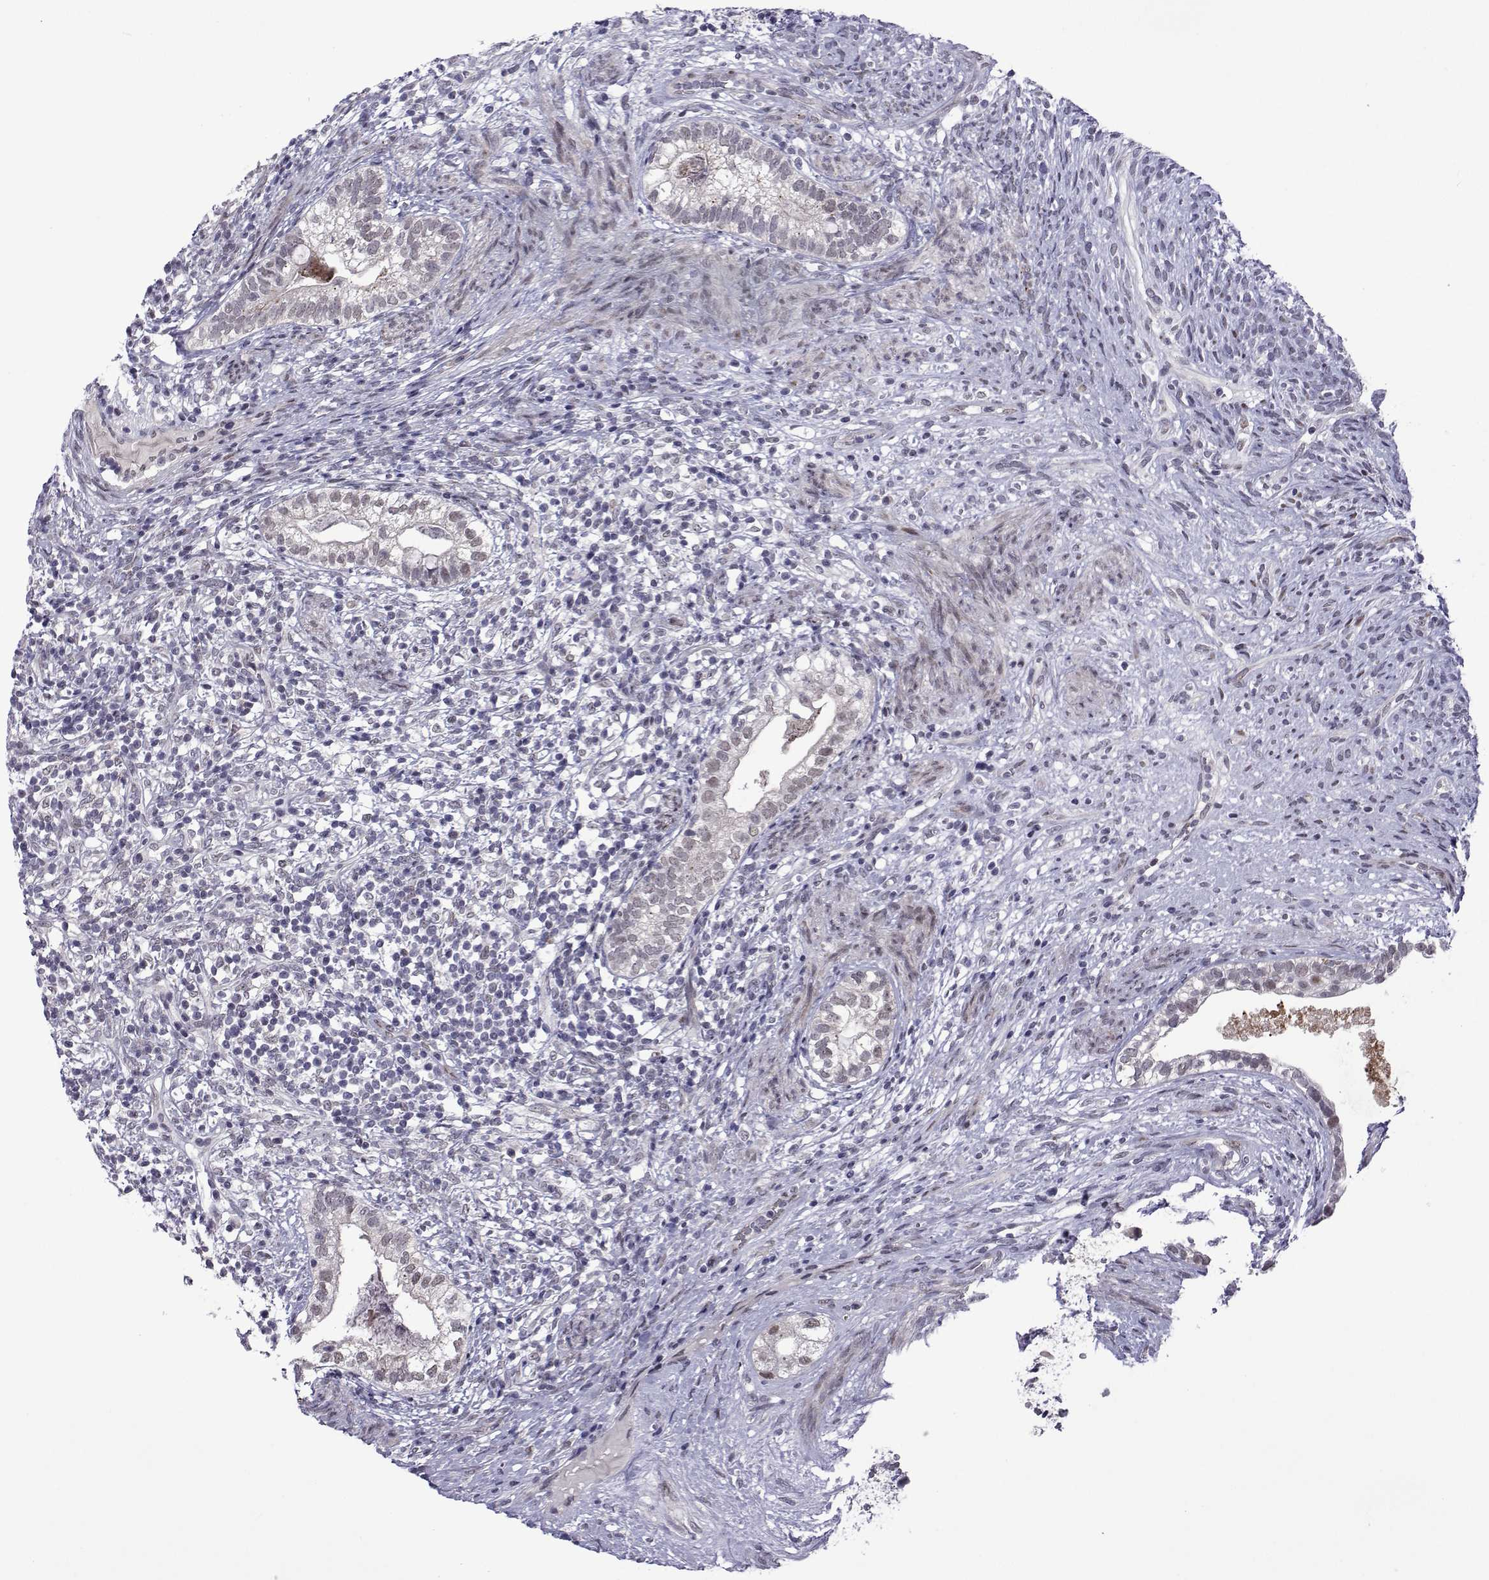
{"staining": {"intensity": "negative", "quantity": "none", "location": "none"}, "tissue": "testis cancer", "cell_type": "Tumor cells", "image_type": "cancer", "snomed": [{"axis": "morphology", "description": "Seminoma, NOS"}, {"axis": "morphology", "description": "Carcinoma, Embryonal, NOS"}, {"axis": "topography", "description": "Testis"}], "caption": "Photomicrograph shows no significant protein positivity in tumor cells of testis cancer.", "gene": "EFCAB3", "patient": {"sex": "male", "age": 41}}